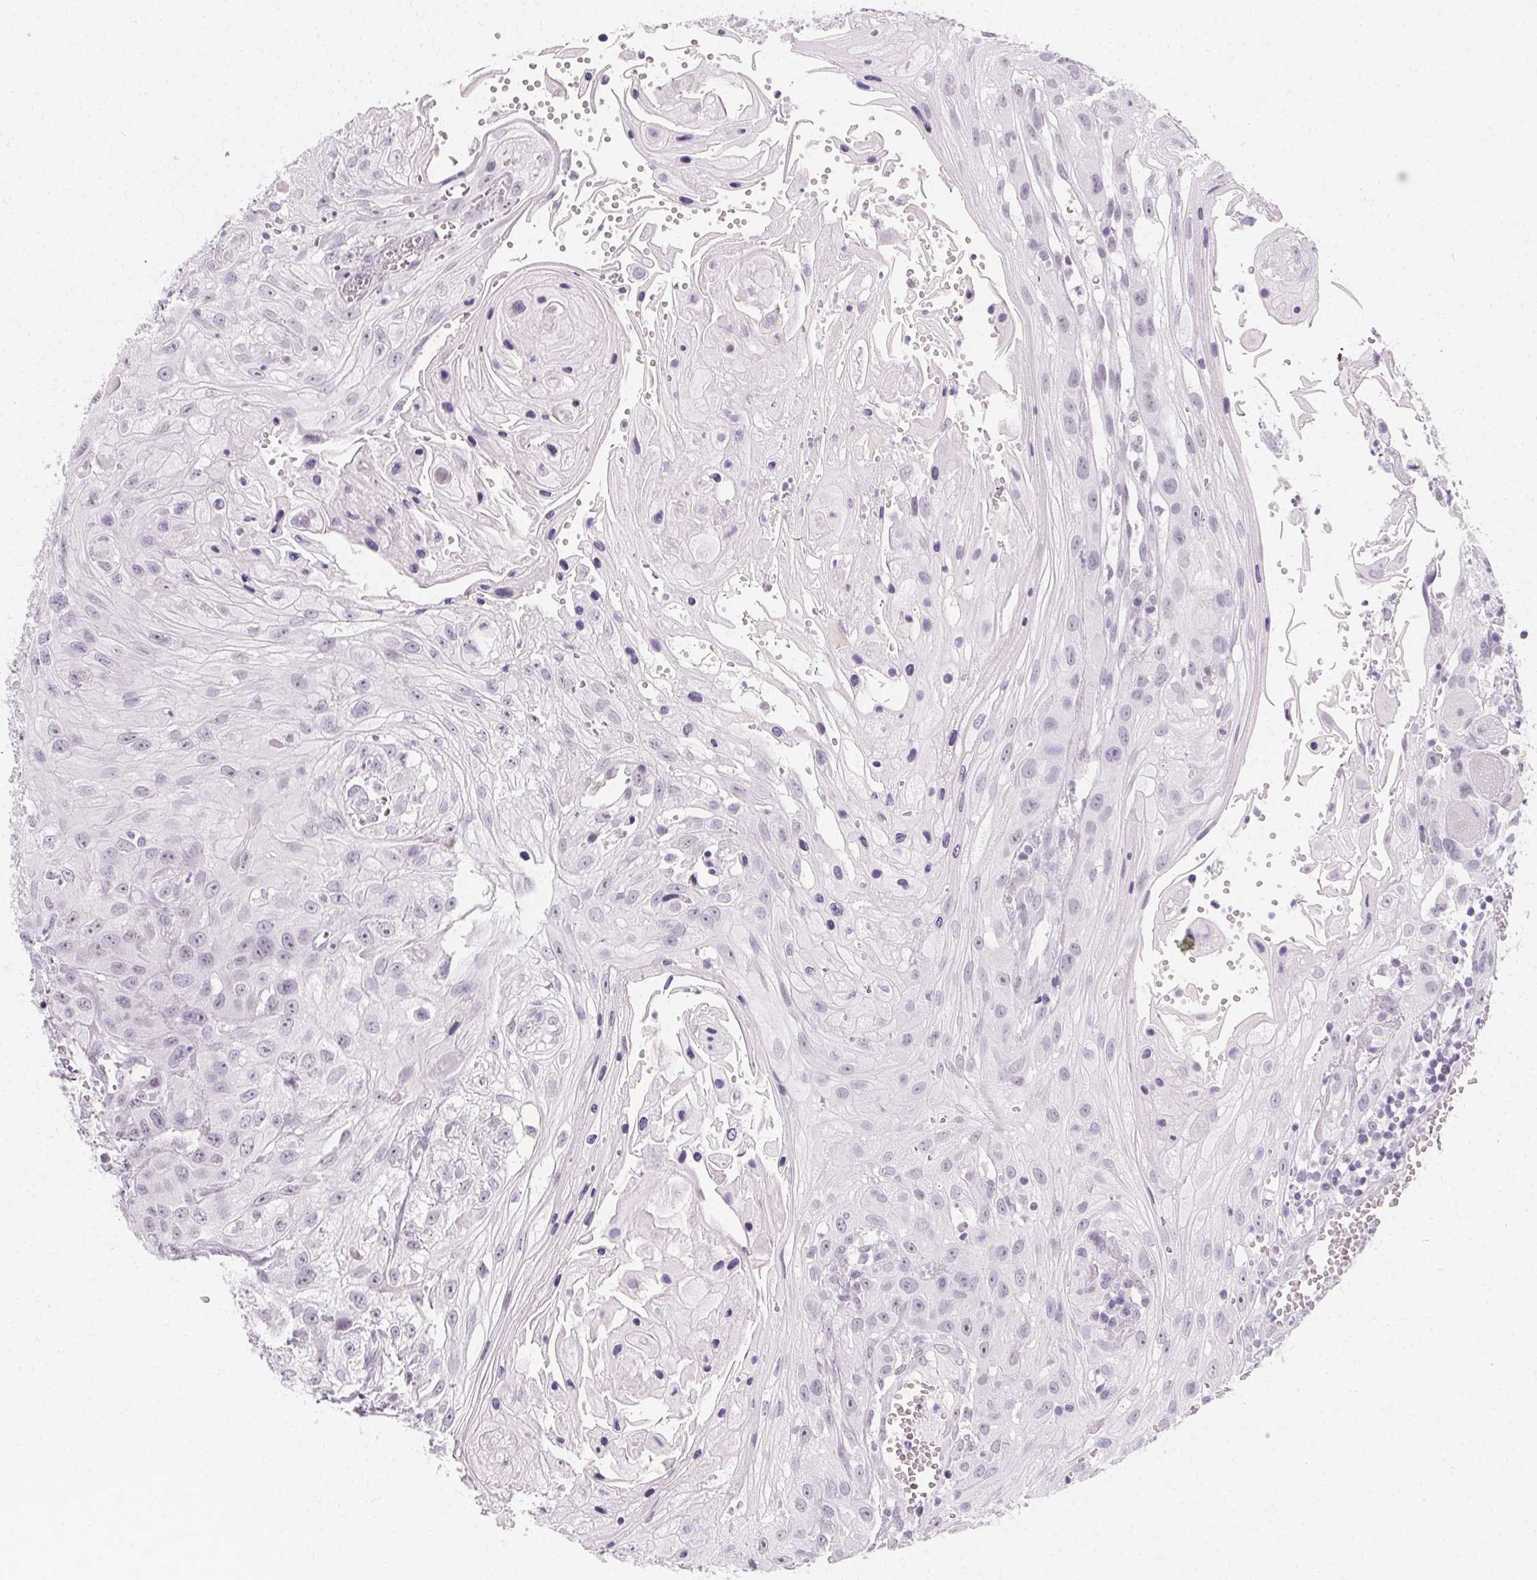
{"staining": {"intensity": "negative", "quantity": "none", "location": "none"}, "tissue": "head and neck cancer", "cell_type": "Tumor cells", "image_type": "cancer", "snomed": [{"axis": "morphology", "description": "Squamous cell carcinoma, NOS"}, {"axis": "topography", "description": "Oral tissue"}, {"axis": "topography", "description": "Head-Neck"}], "caption": "Head and neck cancer stained for a protein using immunohistochemistry reveals no expression tumor cells.", "gene": "SYNPR", "patient": {"sex": "male", "age": 58}}